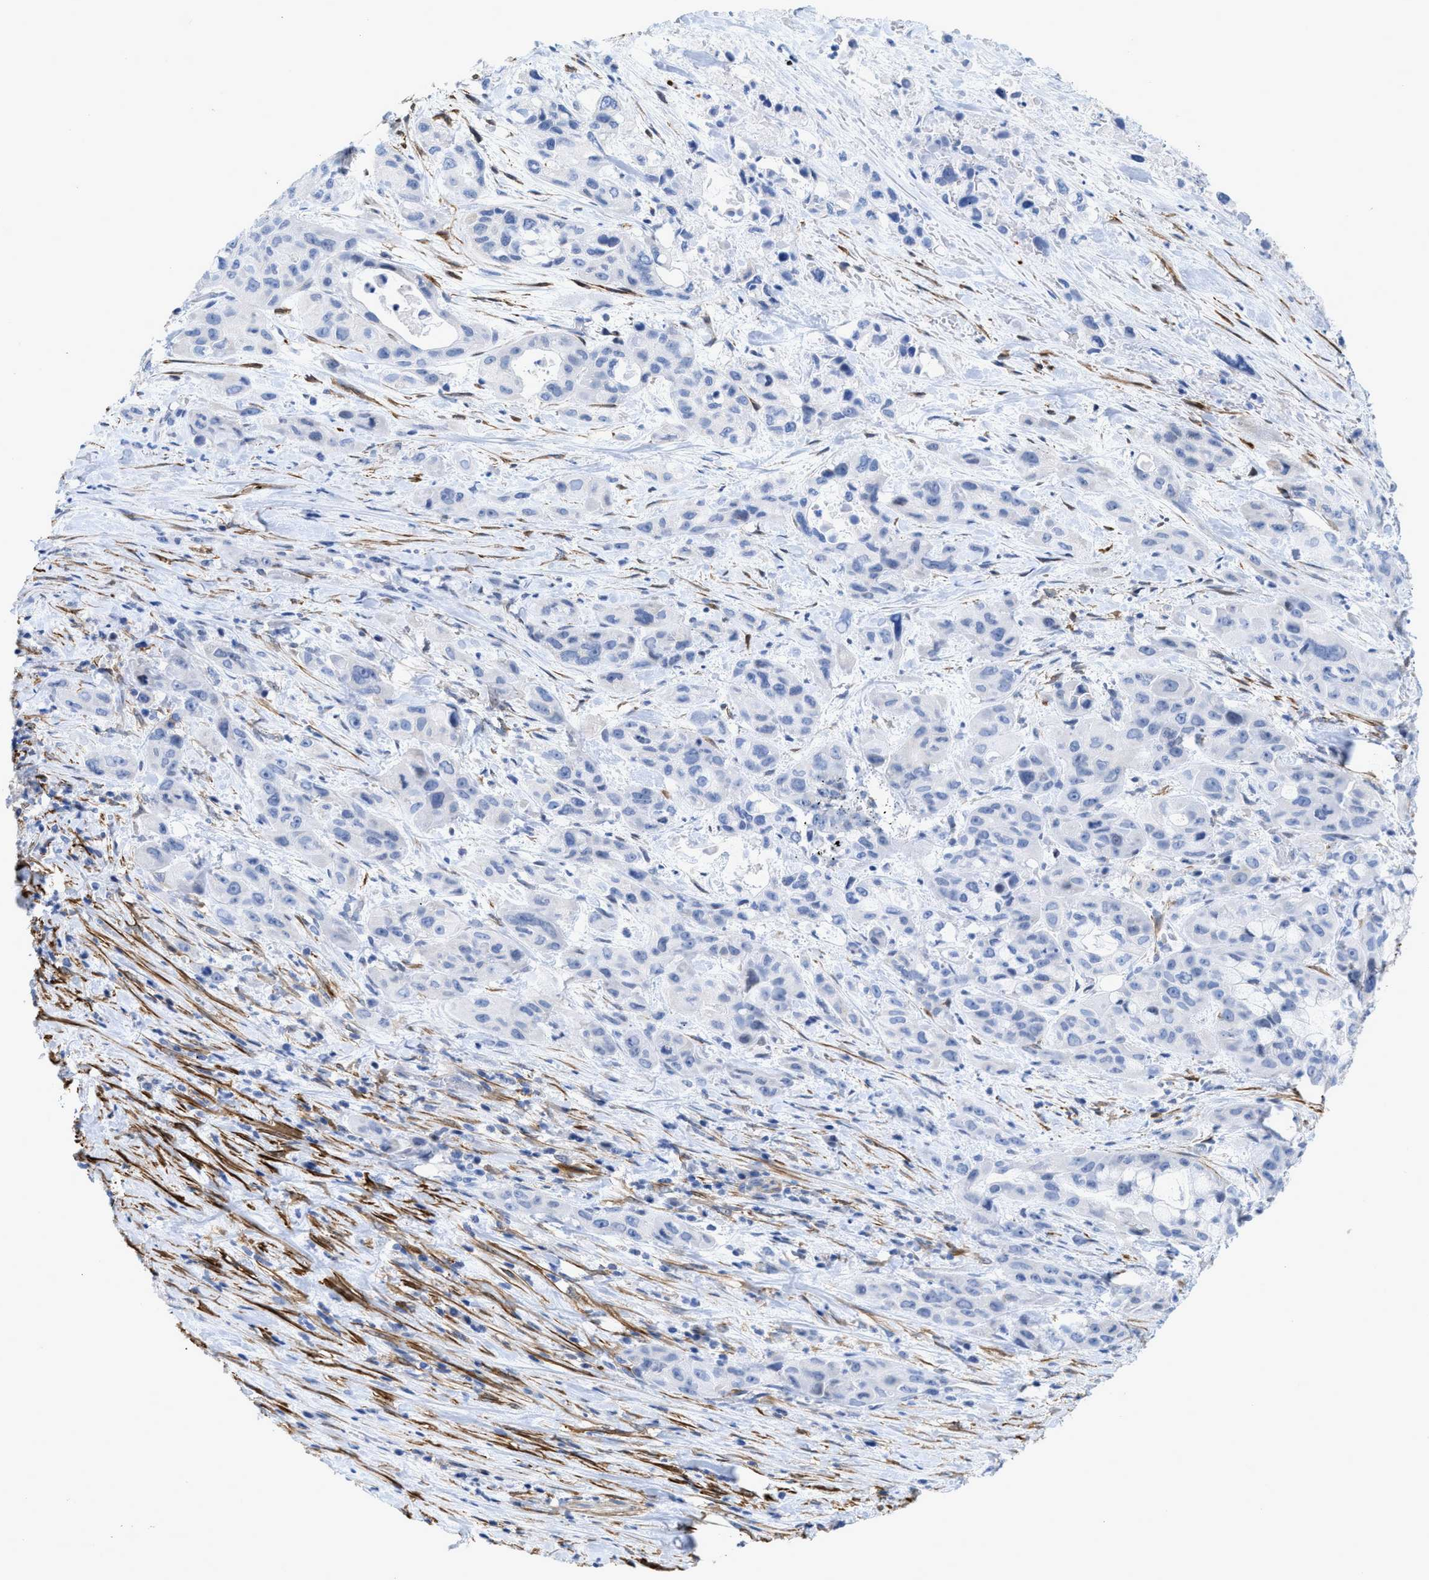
{"staining": {"intensity": "negative", "quantity": "none", "location": "none"}, "tissue": "pancreatic cancer", "cell_type": "Tumor cells", "image_type": "cancer", "snomed": [{"axis": "morphology", "description": "Adenocarcinoma, NOS"}, {"axis": "topography", "description": "Pancreas"}], "caption": "An IHC image of pancreatic cancer is shown. There is no staining in tumor cells of pancreatic cancer.", "gene": "TAGLN", "patient": {"sex": "male", "age": 53}}